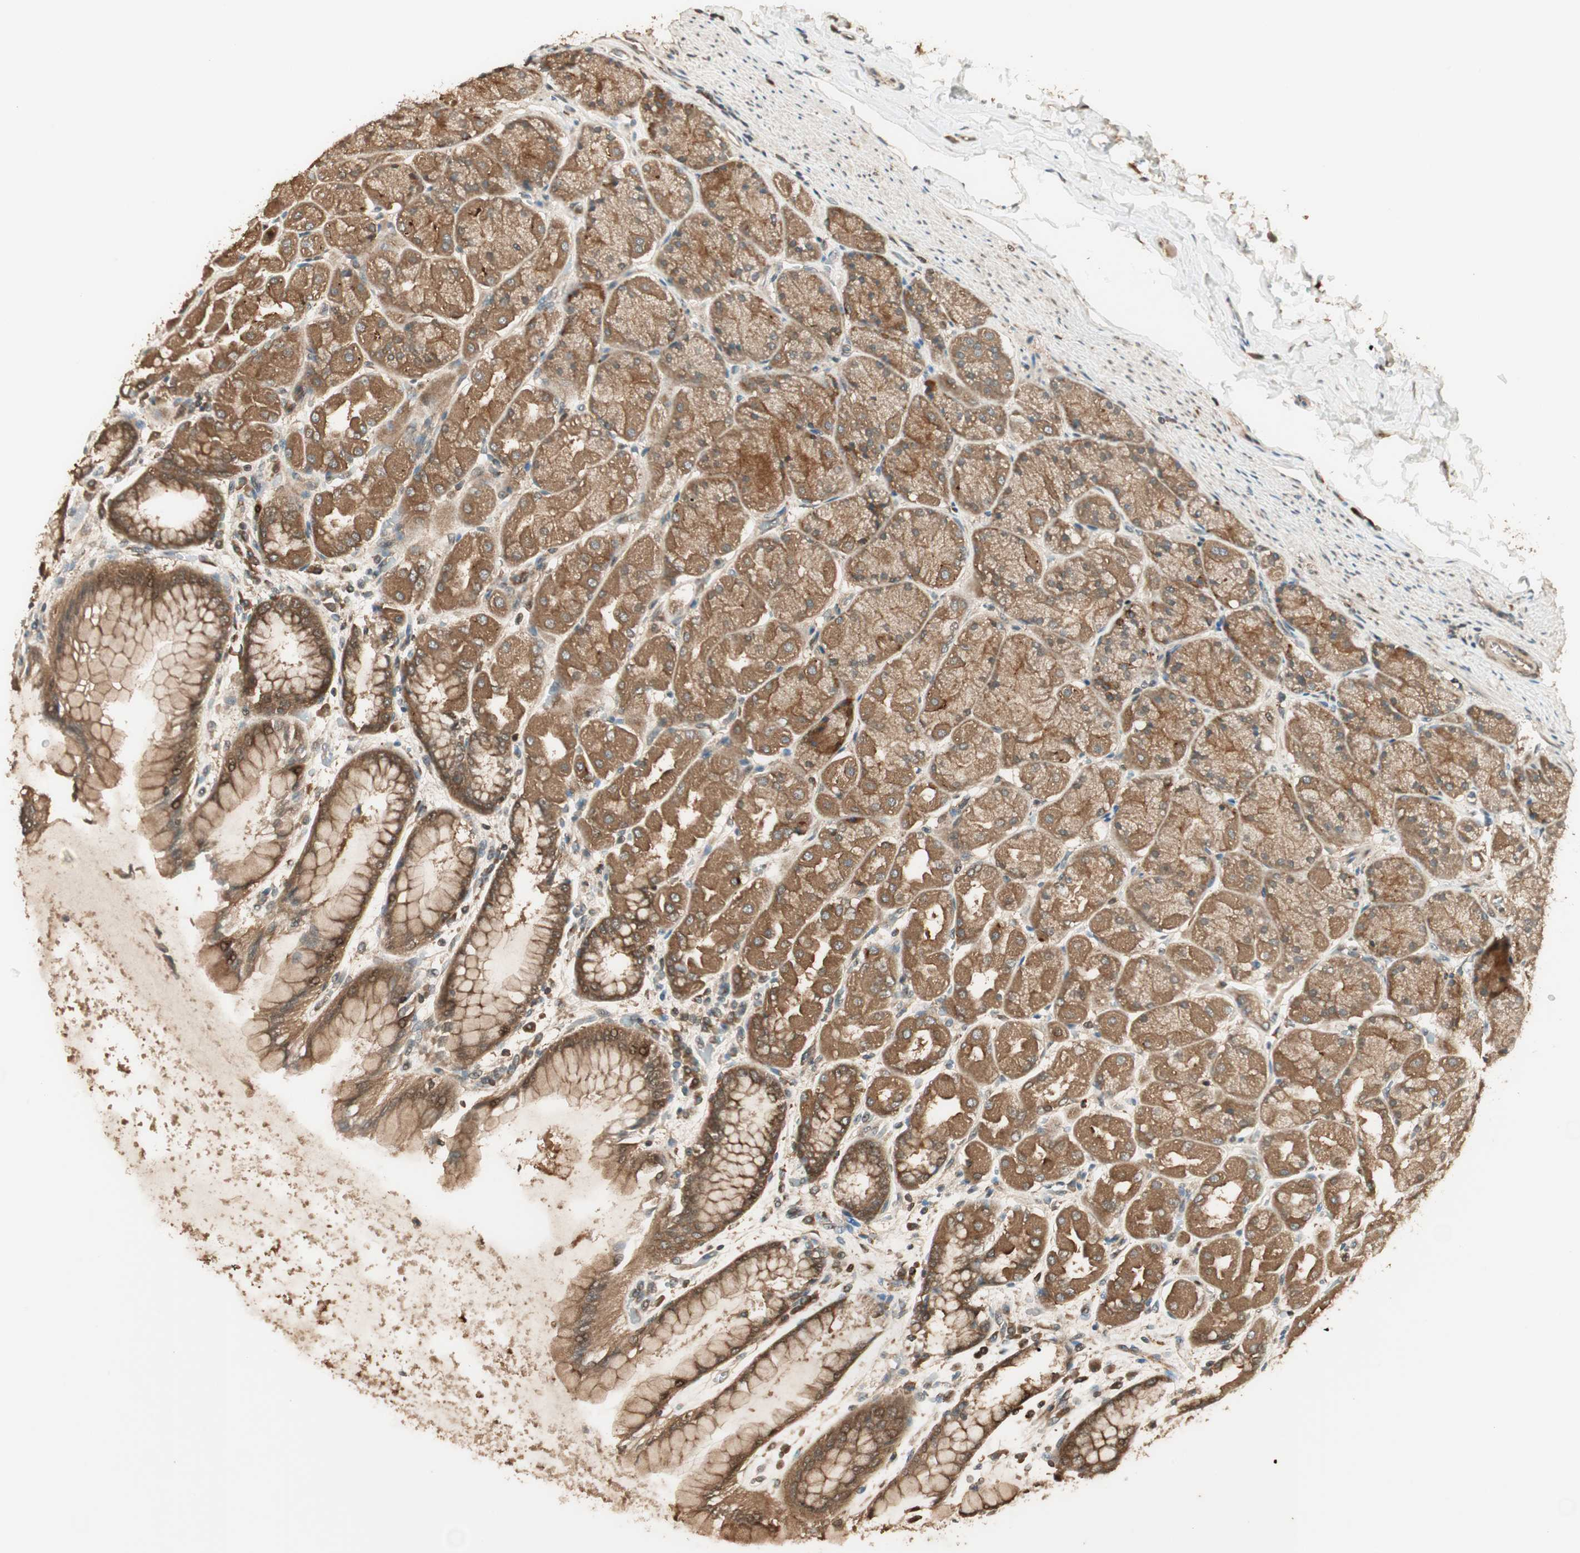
{"staining": {"intensity": "strong", "quantity": ">75%", "location": "cytoplasmic/membranous"}, "tissue": "stomach", "cell_type": "Glandular cells", "image_type": "normal", "snomed": [{"axis": "morphology", "description": "Normal tissue, NOS"}, {"axis": "topography", "description": "Stomach, upper"}], "caption": "Immunohistochemical staining of benign stomach reveals high levels of strong cytoplasmic/membranous expression in about >75% of glandular cells. (Brightfield microscopy of DAB IHC at high magnification).", "gene": "CNOT4", "patient": {"sex": "female", "age": 56}}